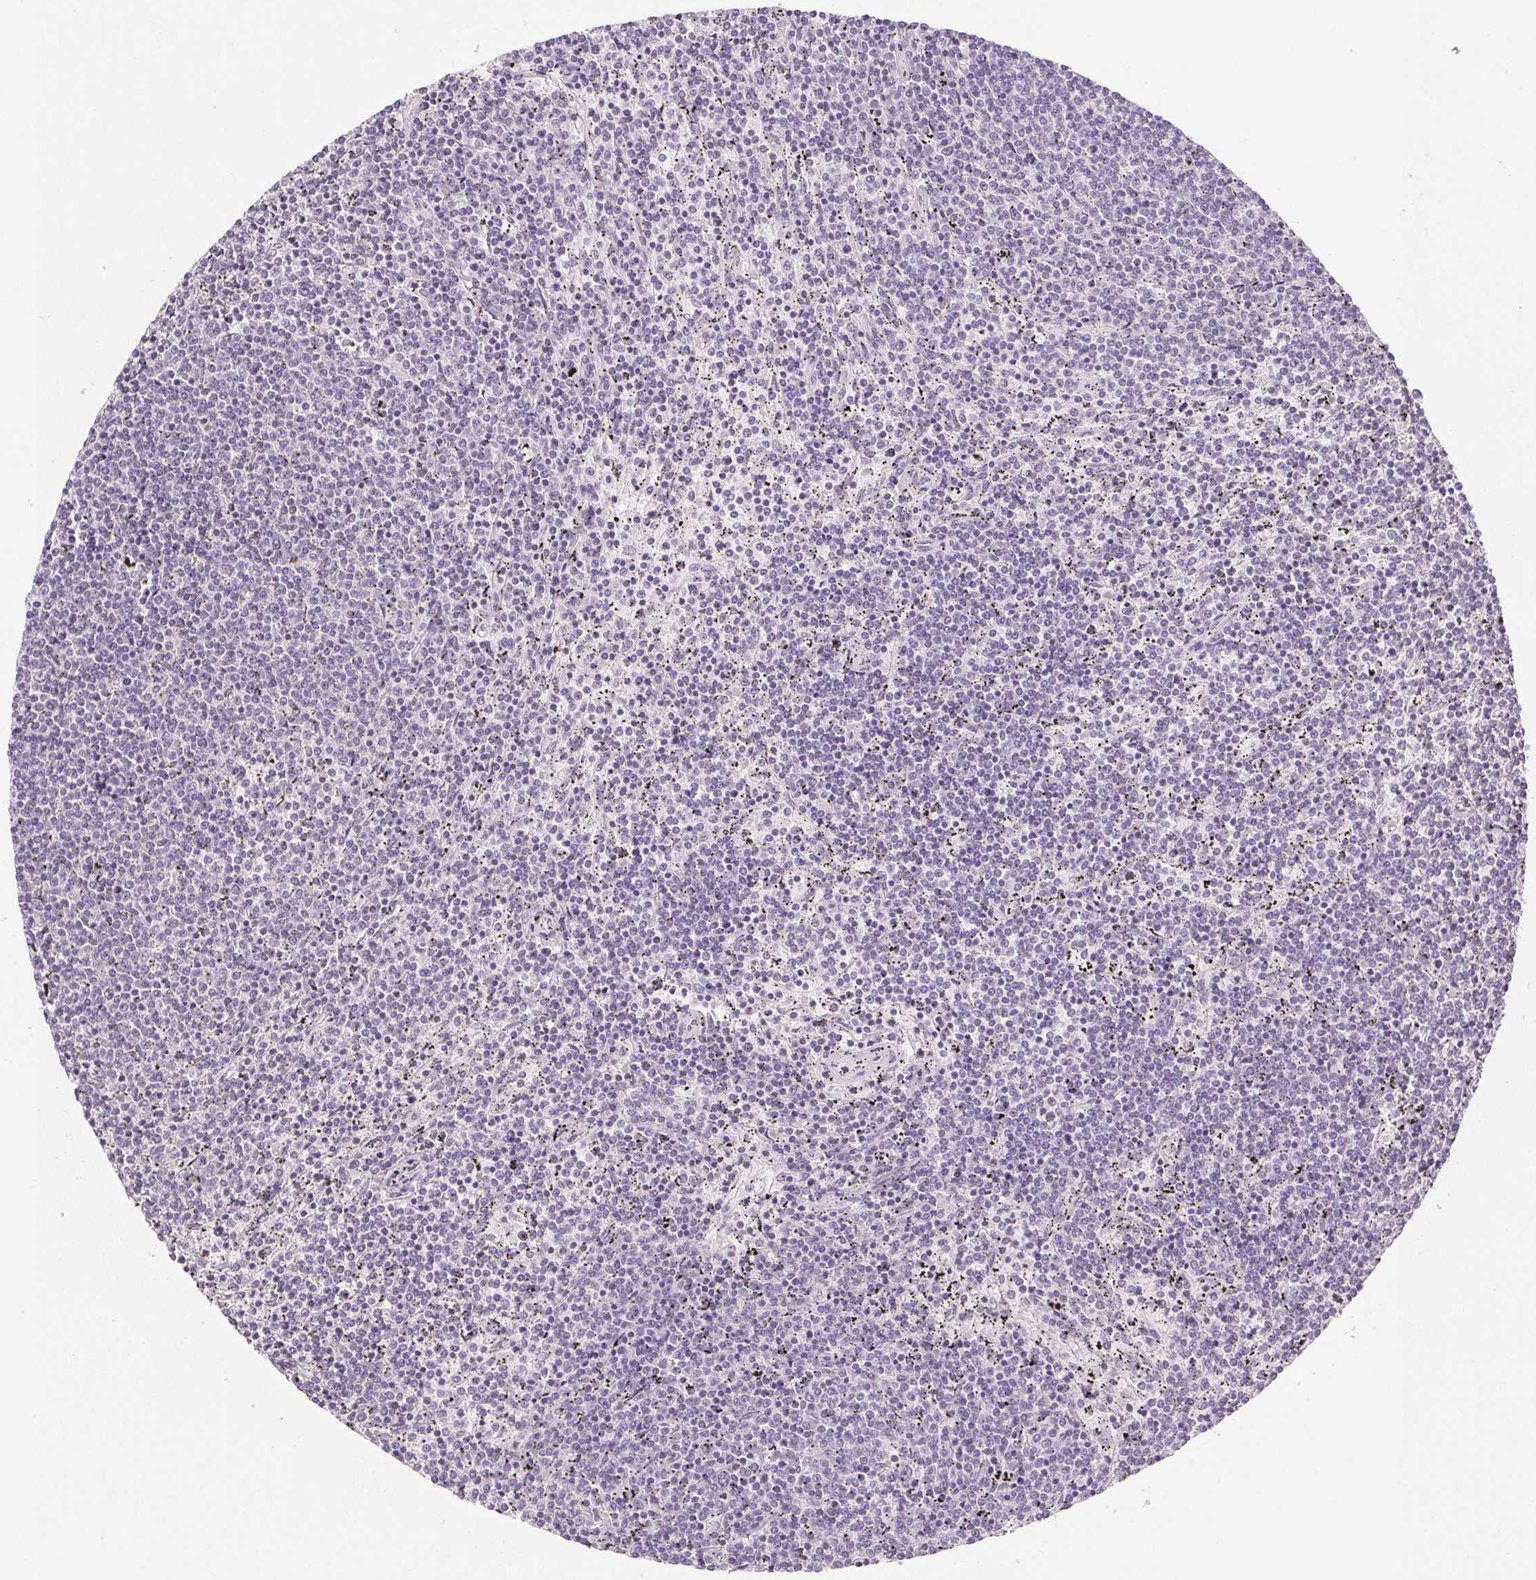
{"staining": {"intensity": "negative", "quantity": "none", "location": "none"}, "tissue": "lymphoma", "cell_type": "Tumor cells", "image_type": "cancer", "snomed": [{"axis": "morphology", "description": "Malignant lymphoma, non-Hodgkin's type, Low grade"}, {"axis": "topography", "description": "Spleen"}], "caption": "Low-grade malignant lymphoma, non-Hodgkin's type was stained to show a protein in brown. There is no significant positivity in tumor cells. The staining is performed using DAB brown chromogen with nuclei counter-stained in using hematoxylin.", "gene": "EHHADH", "patient": {"sex": "female", "age": 50}}